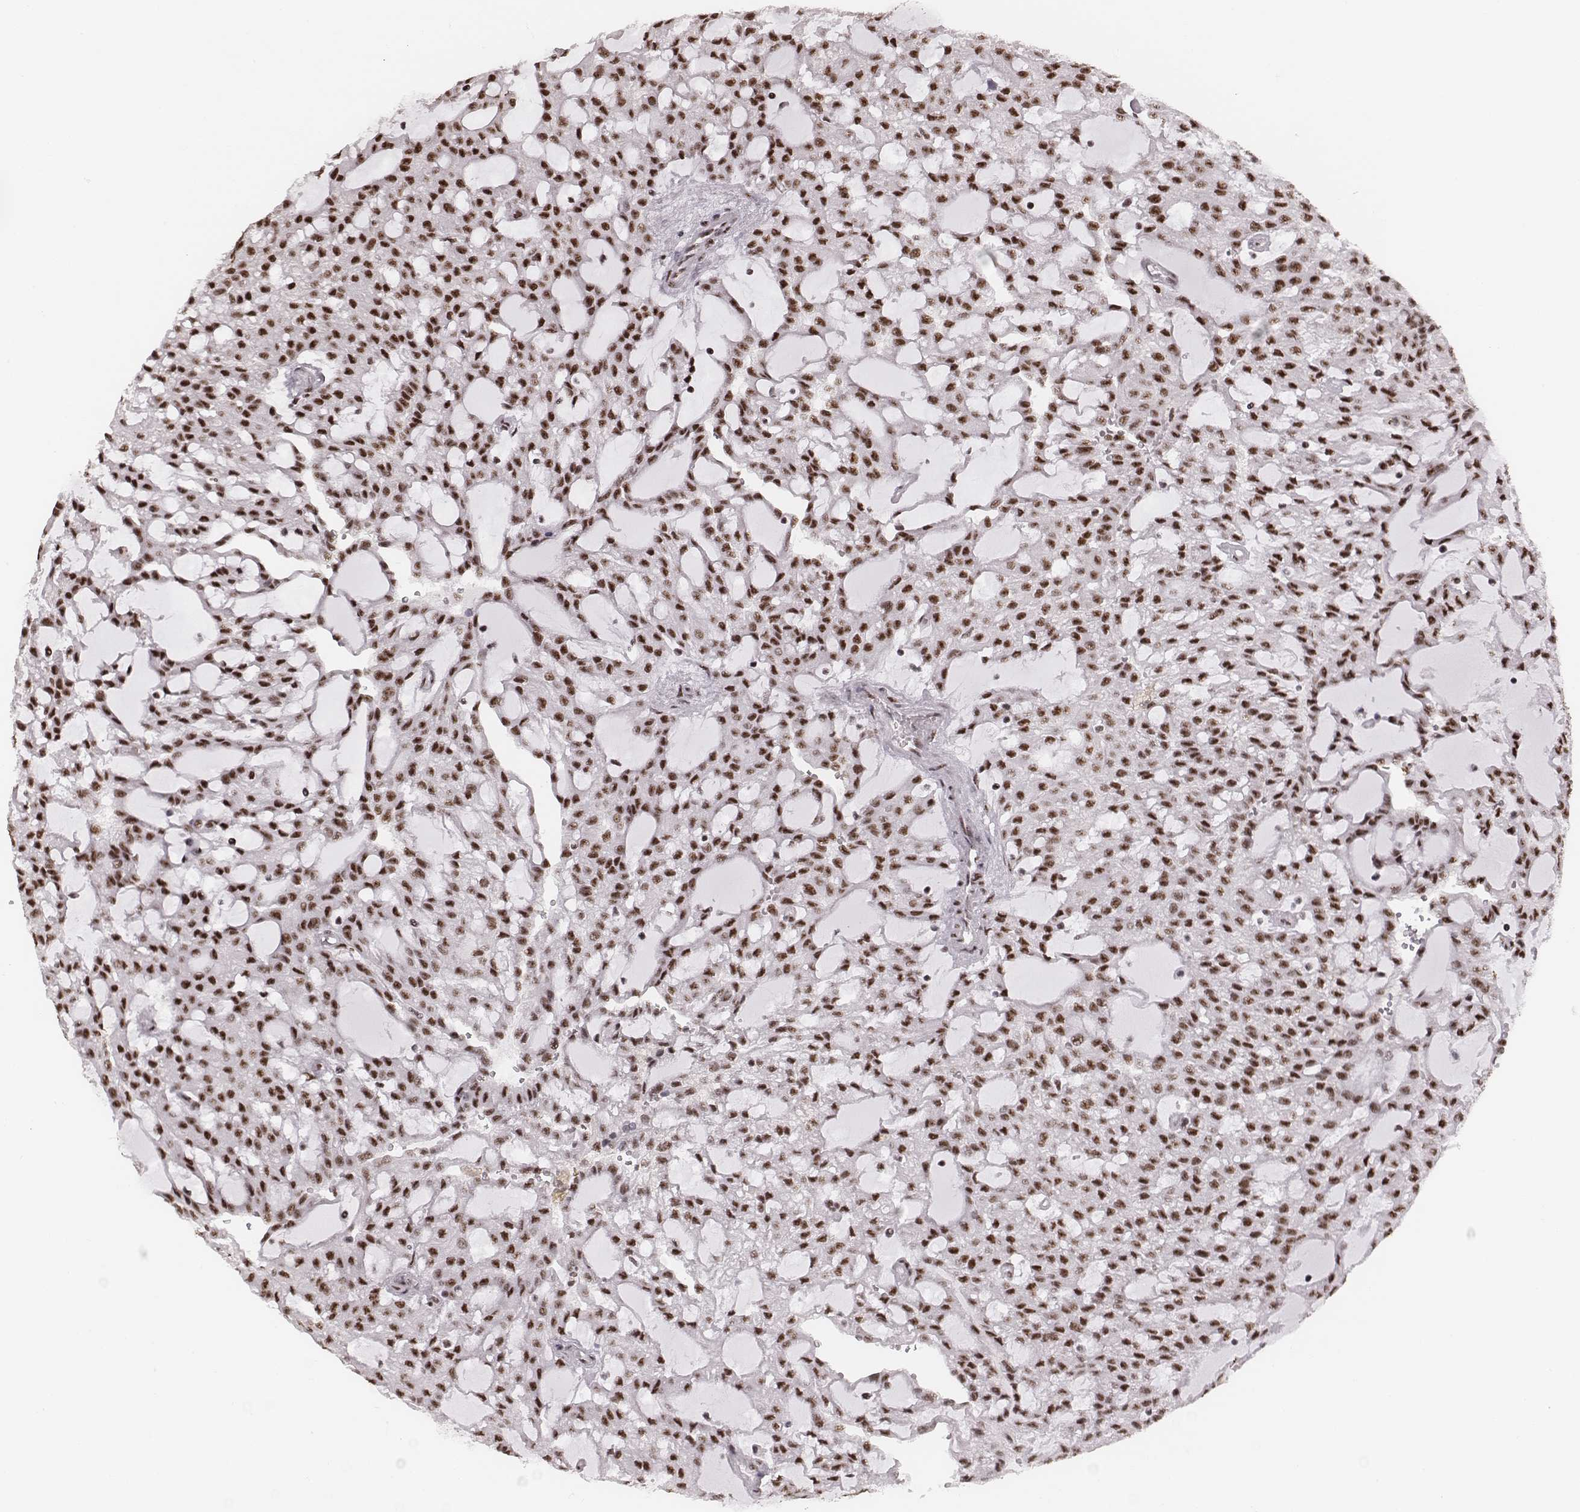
{"staining": {"intensity": "strong", "quantity": ">75%", "location": "nuclear"}, "tissue": "renal cancer", "cell_type": "Tumor cells", "image_type": "cancer", "snomed": [{"axis": "morphology", "description": "Adenocarcinoma, NOS"}, {"axis": "topography", "description": "Kidney"}], "caption": "A brown stain shows strong nuclear staining of a protein in adenocarcinoma (renal) tumor cells.", "gene": "LUC7L", "patient": {"sex": "male", "age": 63}}